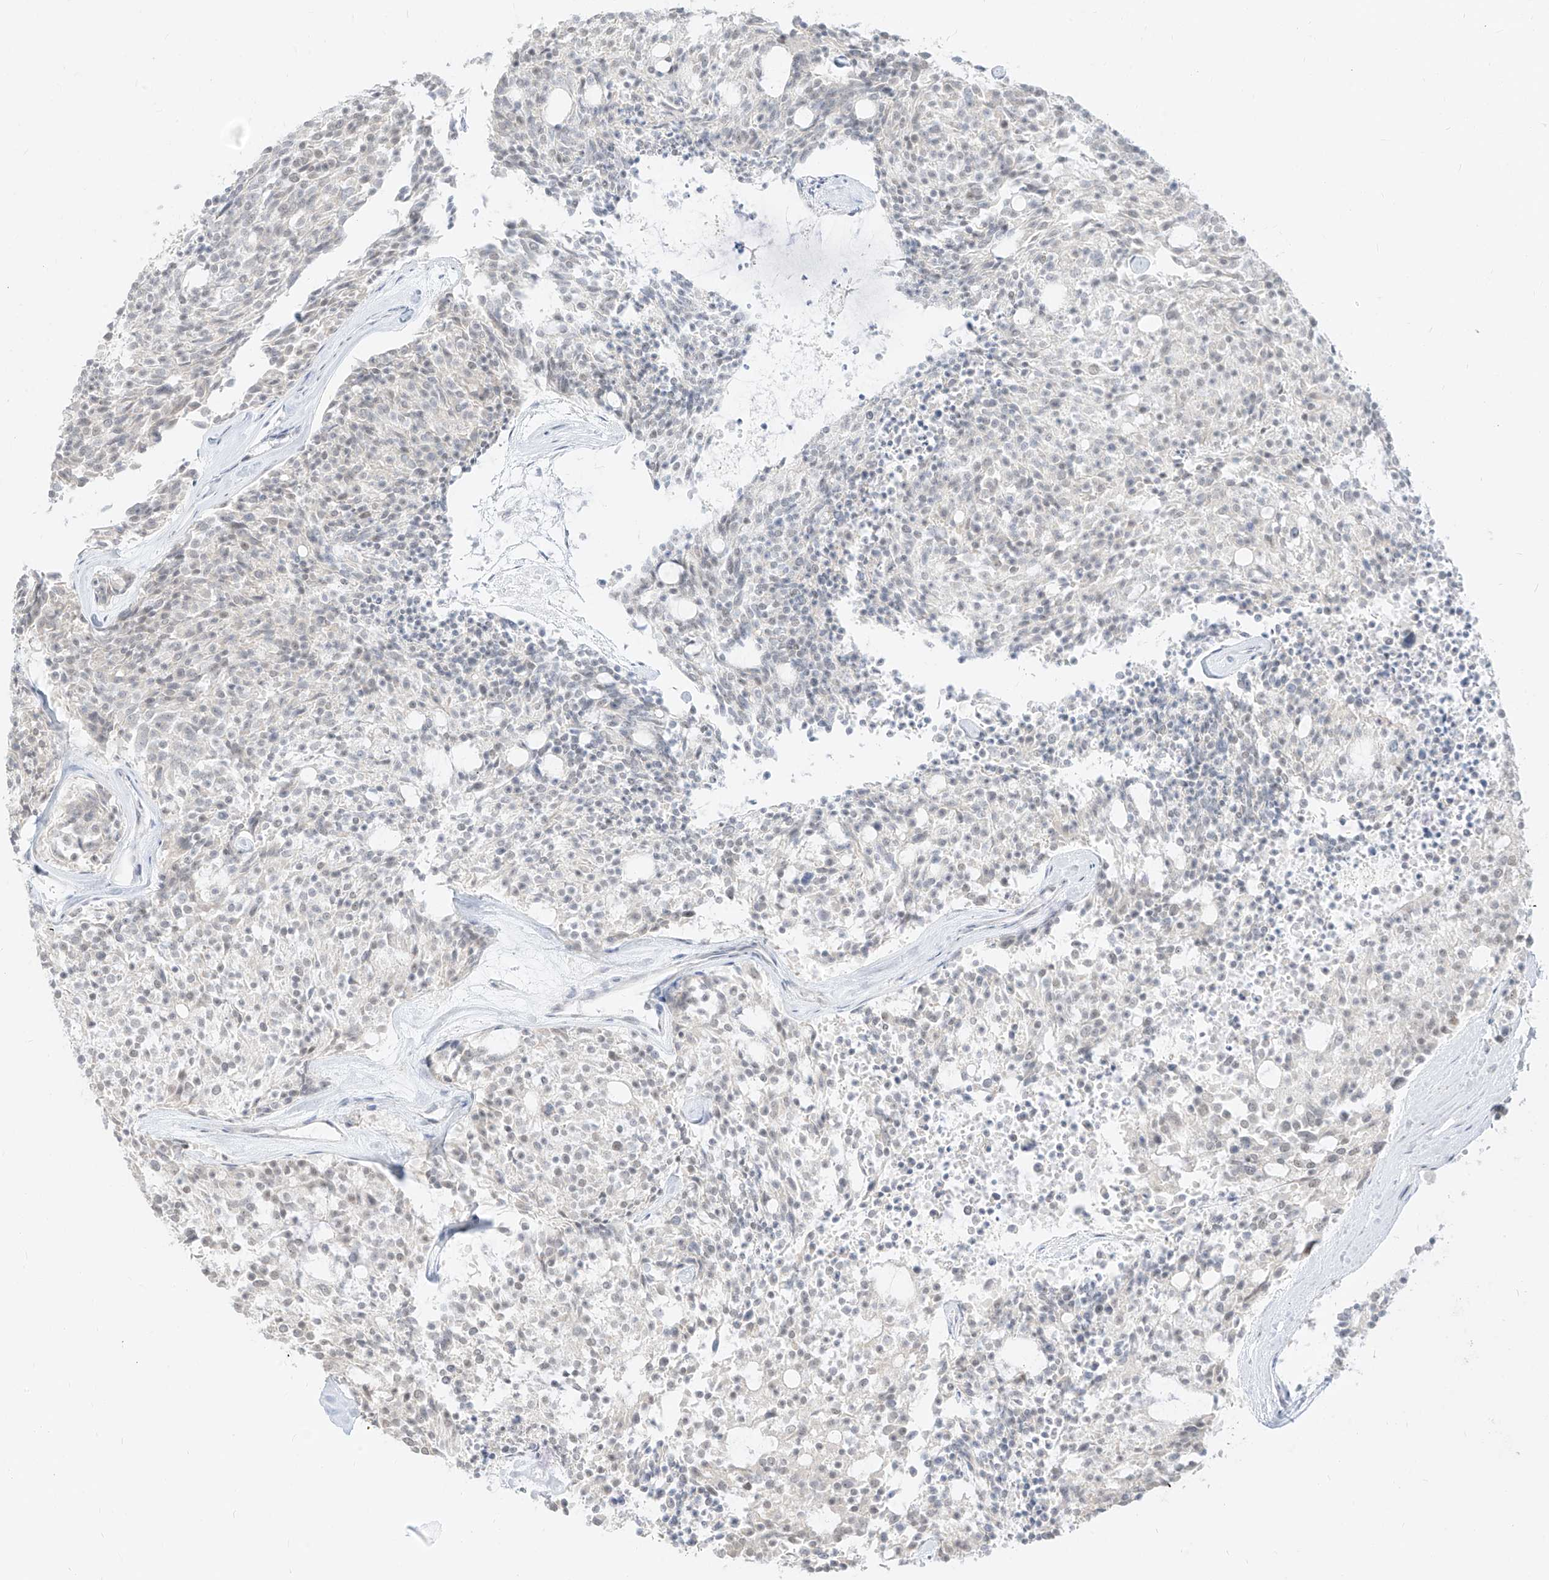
{"staining": {"intensity": "weak", "quantity": "<25%", "location": "nuclear"}, "tissue": "carcinoid", "cell_type": "Tumor cells", "image_type": "cancer", "snomed": [{"axis": "morphology", "description": "Carcinoid, malignant, NOS"}, {"axis": "topography", "description": "Pancreas"}], "caption": "Carcinoid (malignant) was stained to show a protein in brown. There is no significant expression in tumor cells. (Immunohistochemistry (ihc), brightfield microscopy, high magnification).", "gene": "SUPT5H", "patient": {"sex": "female", "age": 54}}